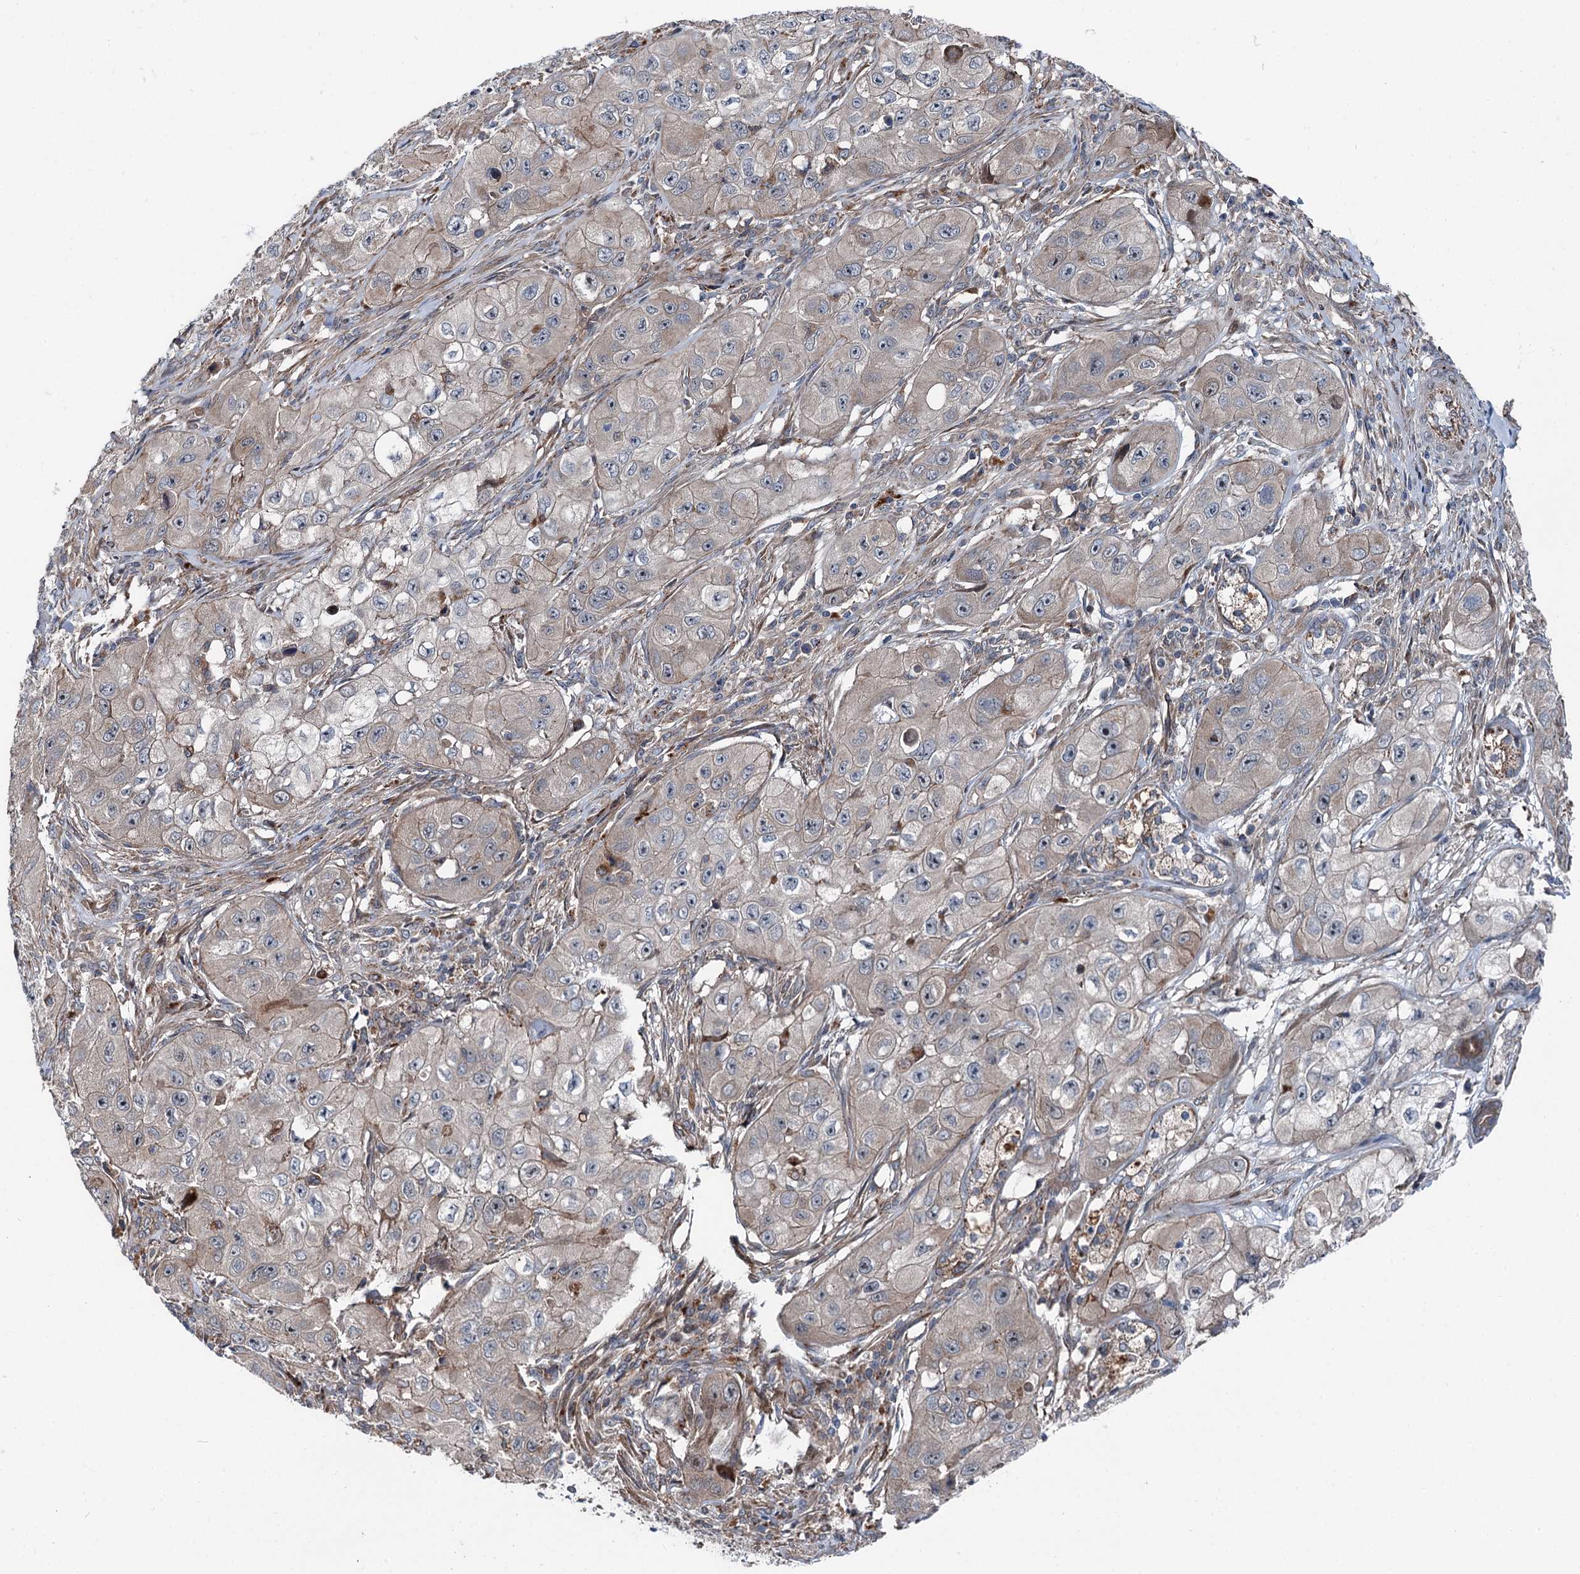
{"staining": {"intensity": "negative", "quantity": "none", "location": "none"}, "tissue": "skin cancer", "cell_type": "Tumor cells", "image_type": "cancer", "snomed": [{"axis": "morphology", "description": "Squamous cell carcinoma, NOS"}, {"axis": "topography", "description": "Skin"}, {"axis": "topography", "description": "Subcutis"}], "caption": "DAB immunohistochemical staining of human skin cancer (squamous cell carcinoma) exhibits no significant expression in tumor cells. (Stains: DAB (3,3'-diaminobenzidine) immunohistochemistry with hematoxylin counter stain, Microscopy: brightfield microscopy at high magnification).", "gene": "POLR1D", "patient": {"sex": "male", "age": 73}}